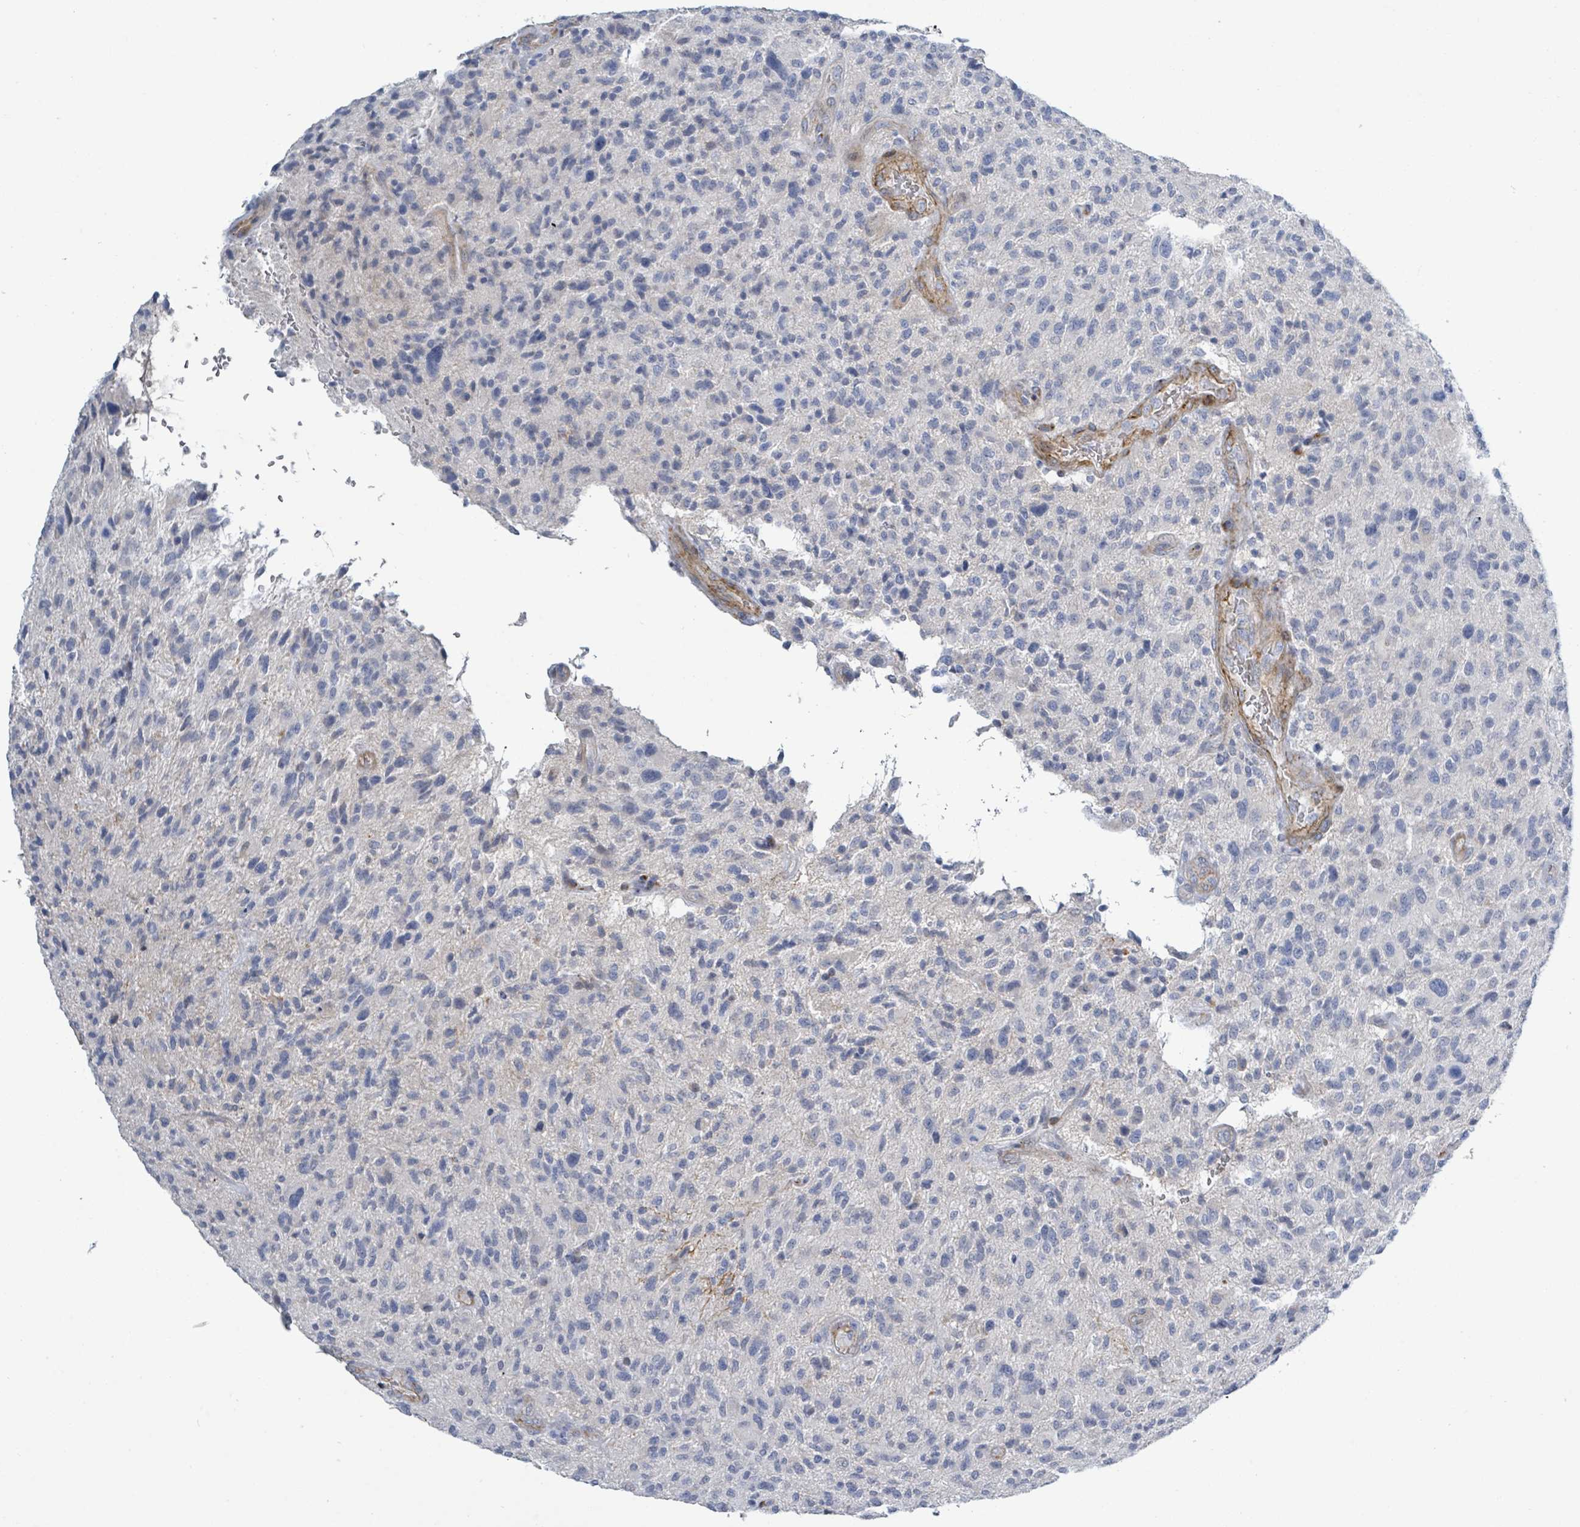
{"staining": {"intensity": "negative", "quantity": "none", "location": "none"}, "tissue": "glioma", "cell_type": "Tumor cells", "image_type": "cancer", "snomed": [{"axis": "morphology", "description": "Glioma, malignant, High grade"}, {"axis": "topography", "description": "Brain"}], "caption": "Tumor cells show no significant expression in malignant high-grade glioma.", "gene": "DMRTC1B", "patient": {"sex": "male", "age": 47}}